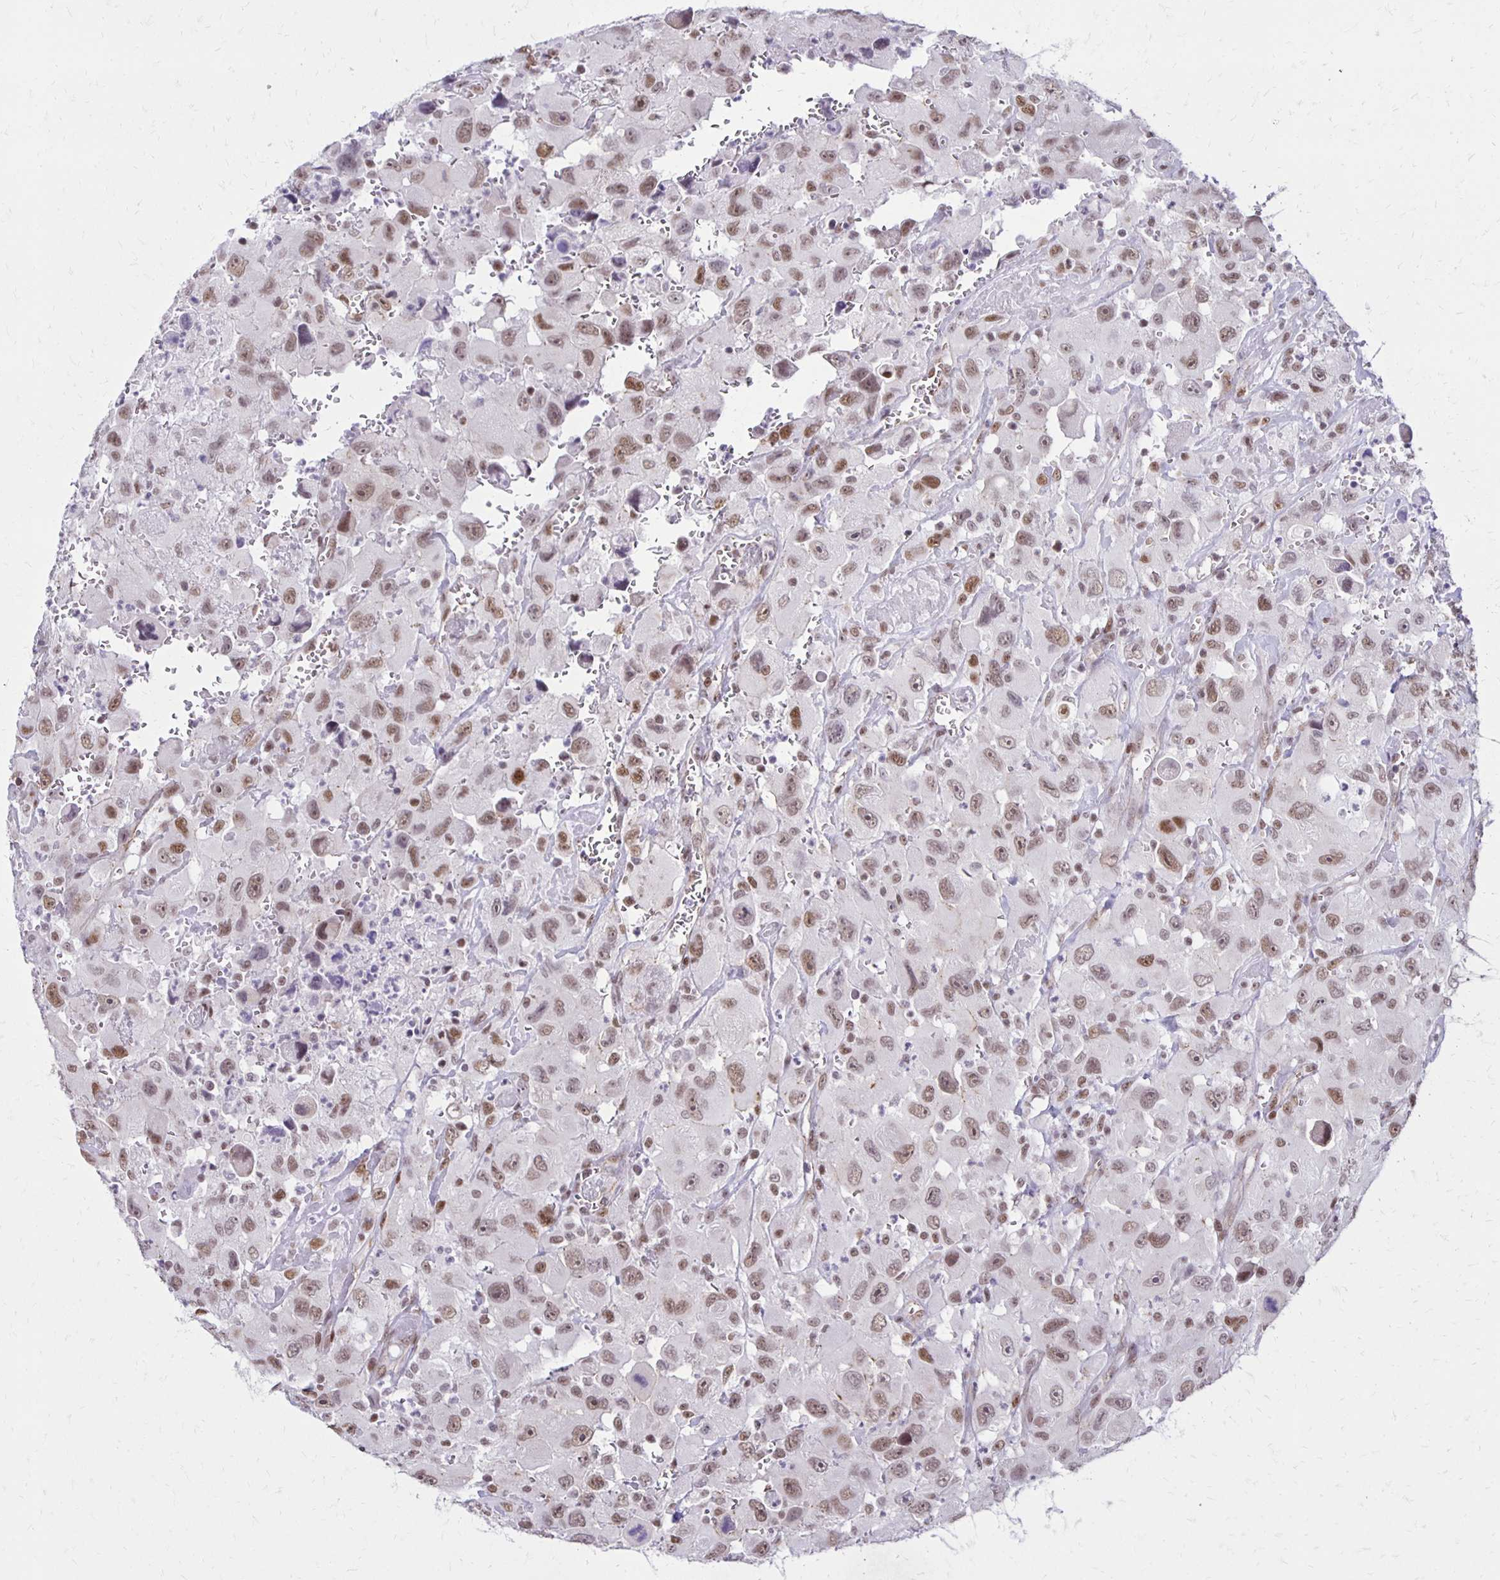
{"staining": {"intensity": "moderate", "quantity": ">75%", "location": "nuclear"}, "tissue": "head and neck cancer", "cell_type": "Tumor cells", "image_type": "cancer", "snomed": [{"axis": "morphology", "description": "Squamous cell carcinoma, NOS"}, {"axis": "morphology", "description": "Squamous cell carcinoma, metastatic, NOS"}, {"axis": "topography", "description": "Oral tissue"}, {"axis": "topography", "description": "Head-Neck"}], "caption": "An immunohistochemistry (IHC) histopathology image of tumor tissue is shown. Protein staining in brown shows moderate nuclear positivity in head and neck cancer (metastatic squamous cell carcinoma) within tumor cells.", "gene": "DDB2", "patient": {"sex": "female", "age": 85}}